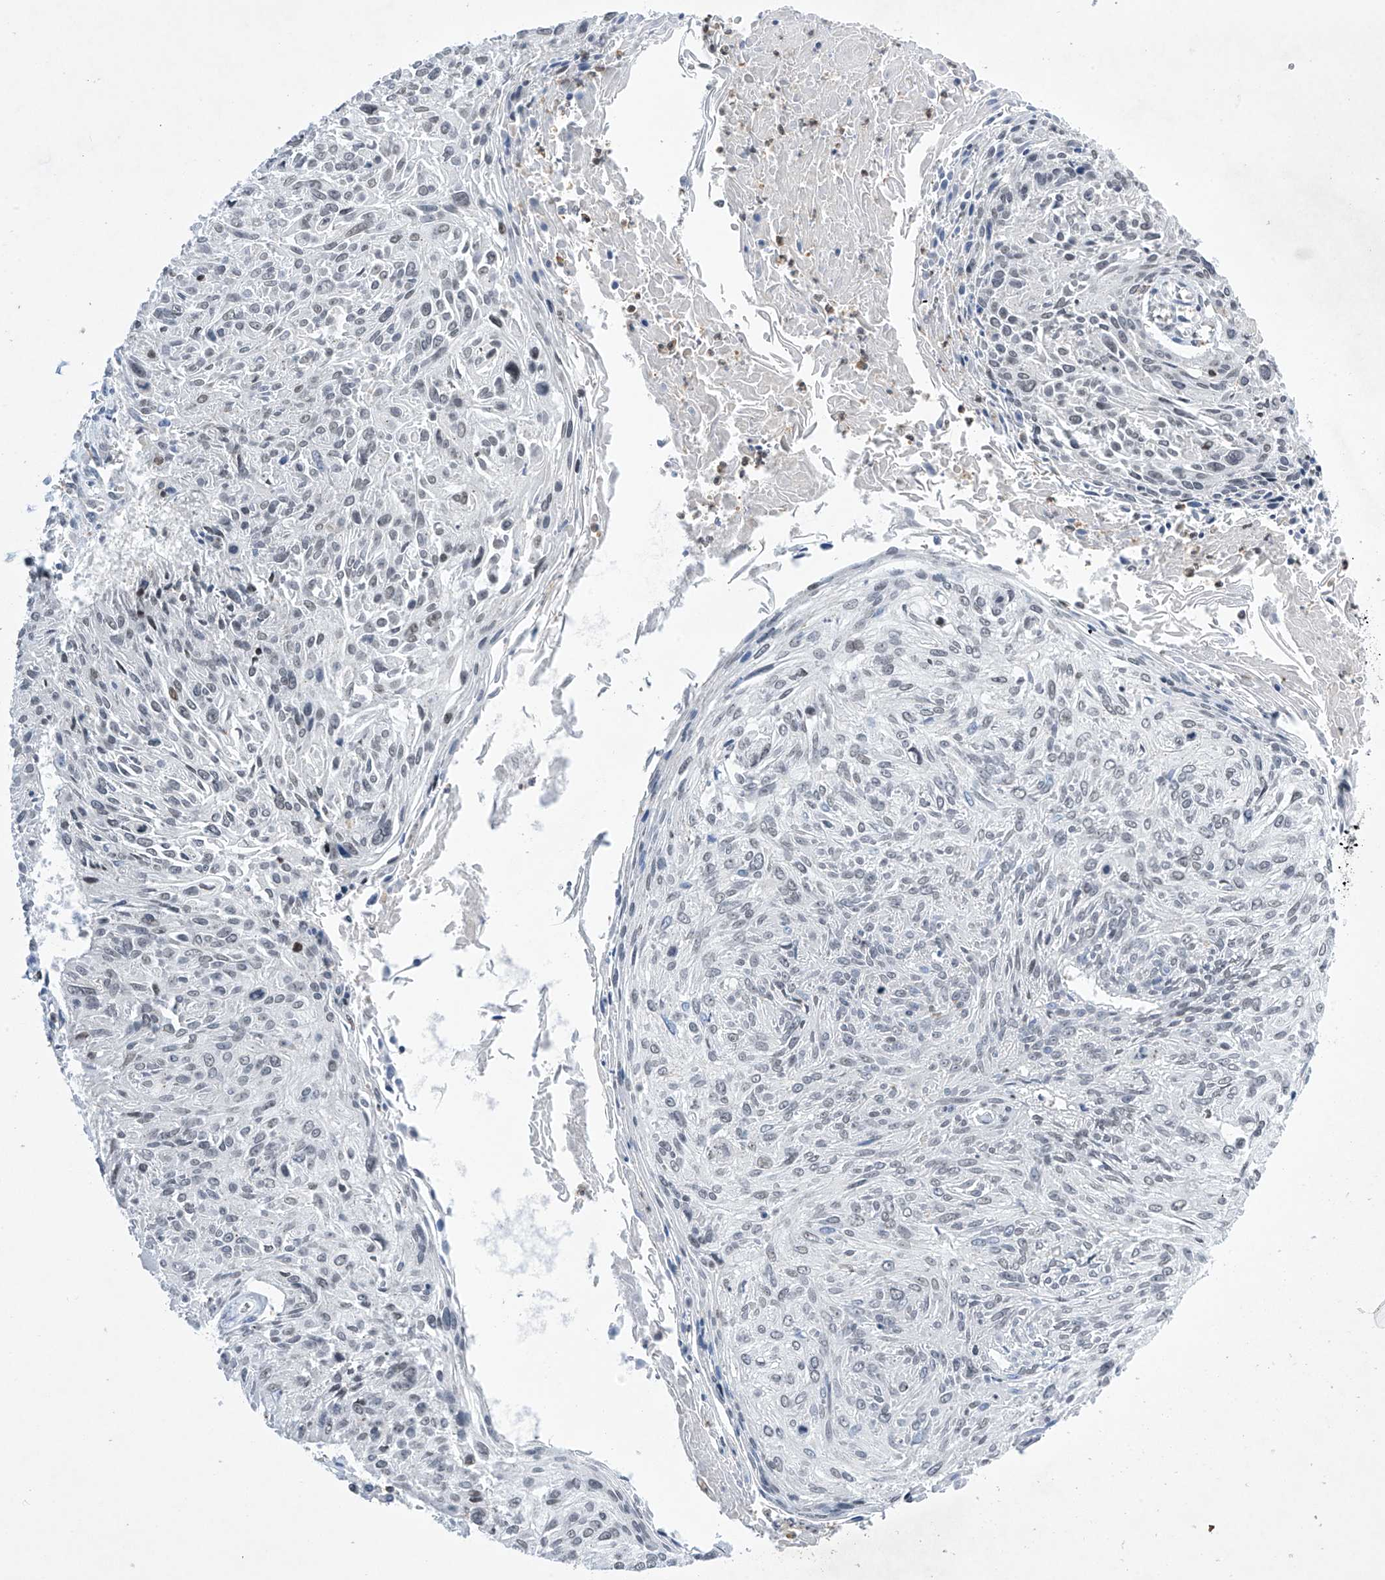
{"staining": {"intensity": "negative", "quantity": "none", "location": "none"}, "tissue": "cervical cancer", "cell_type": "Tumor cells", "image_type": "cancer", "snomed": [{"axis": "morphology", "description": "Squamous cell carcinoma, NOS"}, {"axis": "topography", "description": "Cervix"}], "caption": "Tumor cells show no significant protein staining in cervical cancer (squamous cell carcinoma).", "gene": "MSL3", "patient": {"sex": "female", "age": 51}}